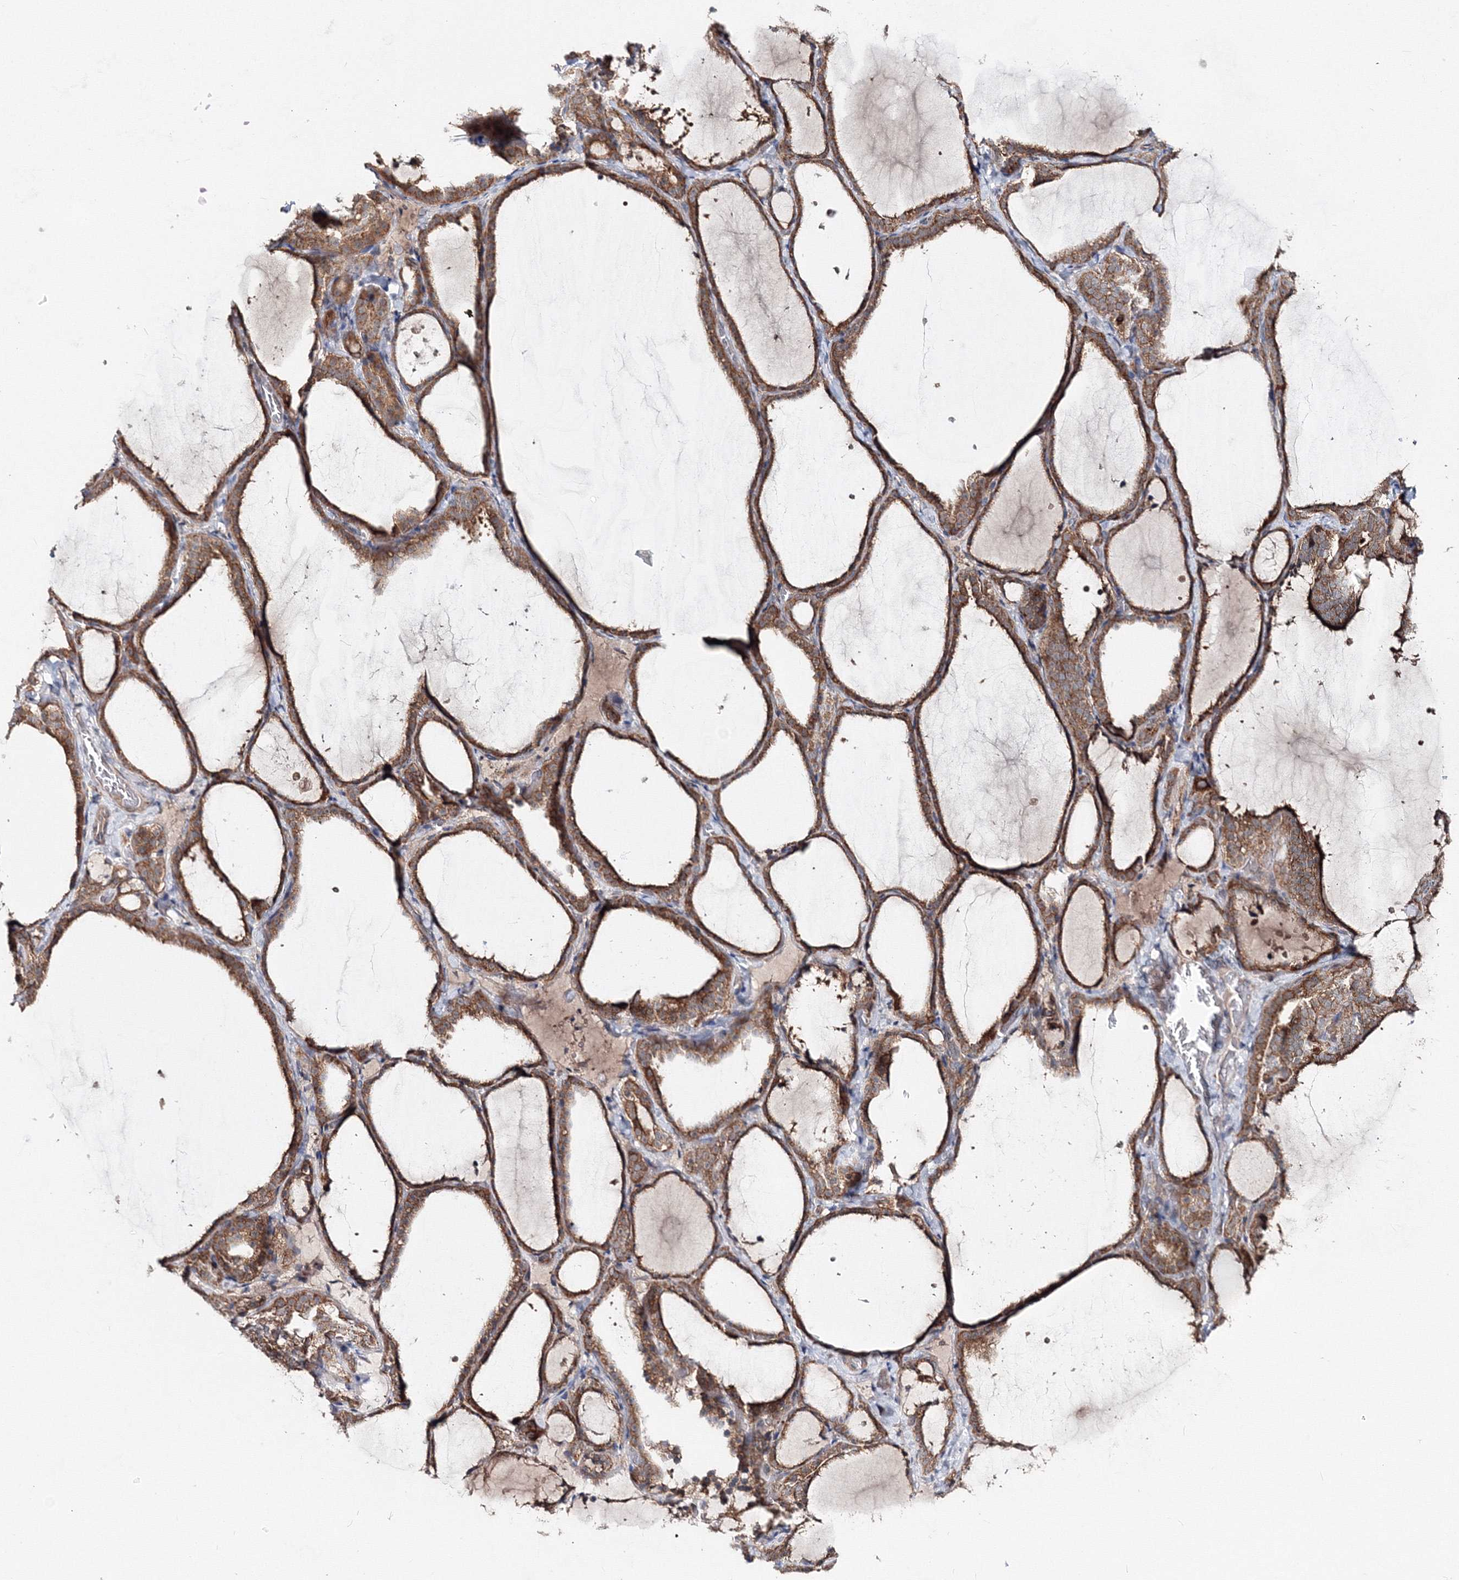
{"staining": {"intensity": "strong", "quantity": ">75%", "location": "cytoplasmic/membranous"}, "tissue": "thyroid gland", "cell_type": "Glandular cells", "image_type": "normal", "snomed": [{"axis": "morphology", "description": "Normal tissue, NOS"}, {"axis": "topography", "description": "Thyroid gland"}], "caption": "This photomicrograph shows IHC staining of normal human thyroid gland, with high strong cytoplasmic/membranous staining in approximately >75% of glandular cells.", "gene": "PEX13", "patient": {"sex": "female", "age": 22}}